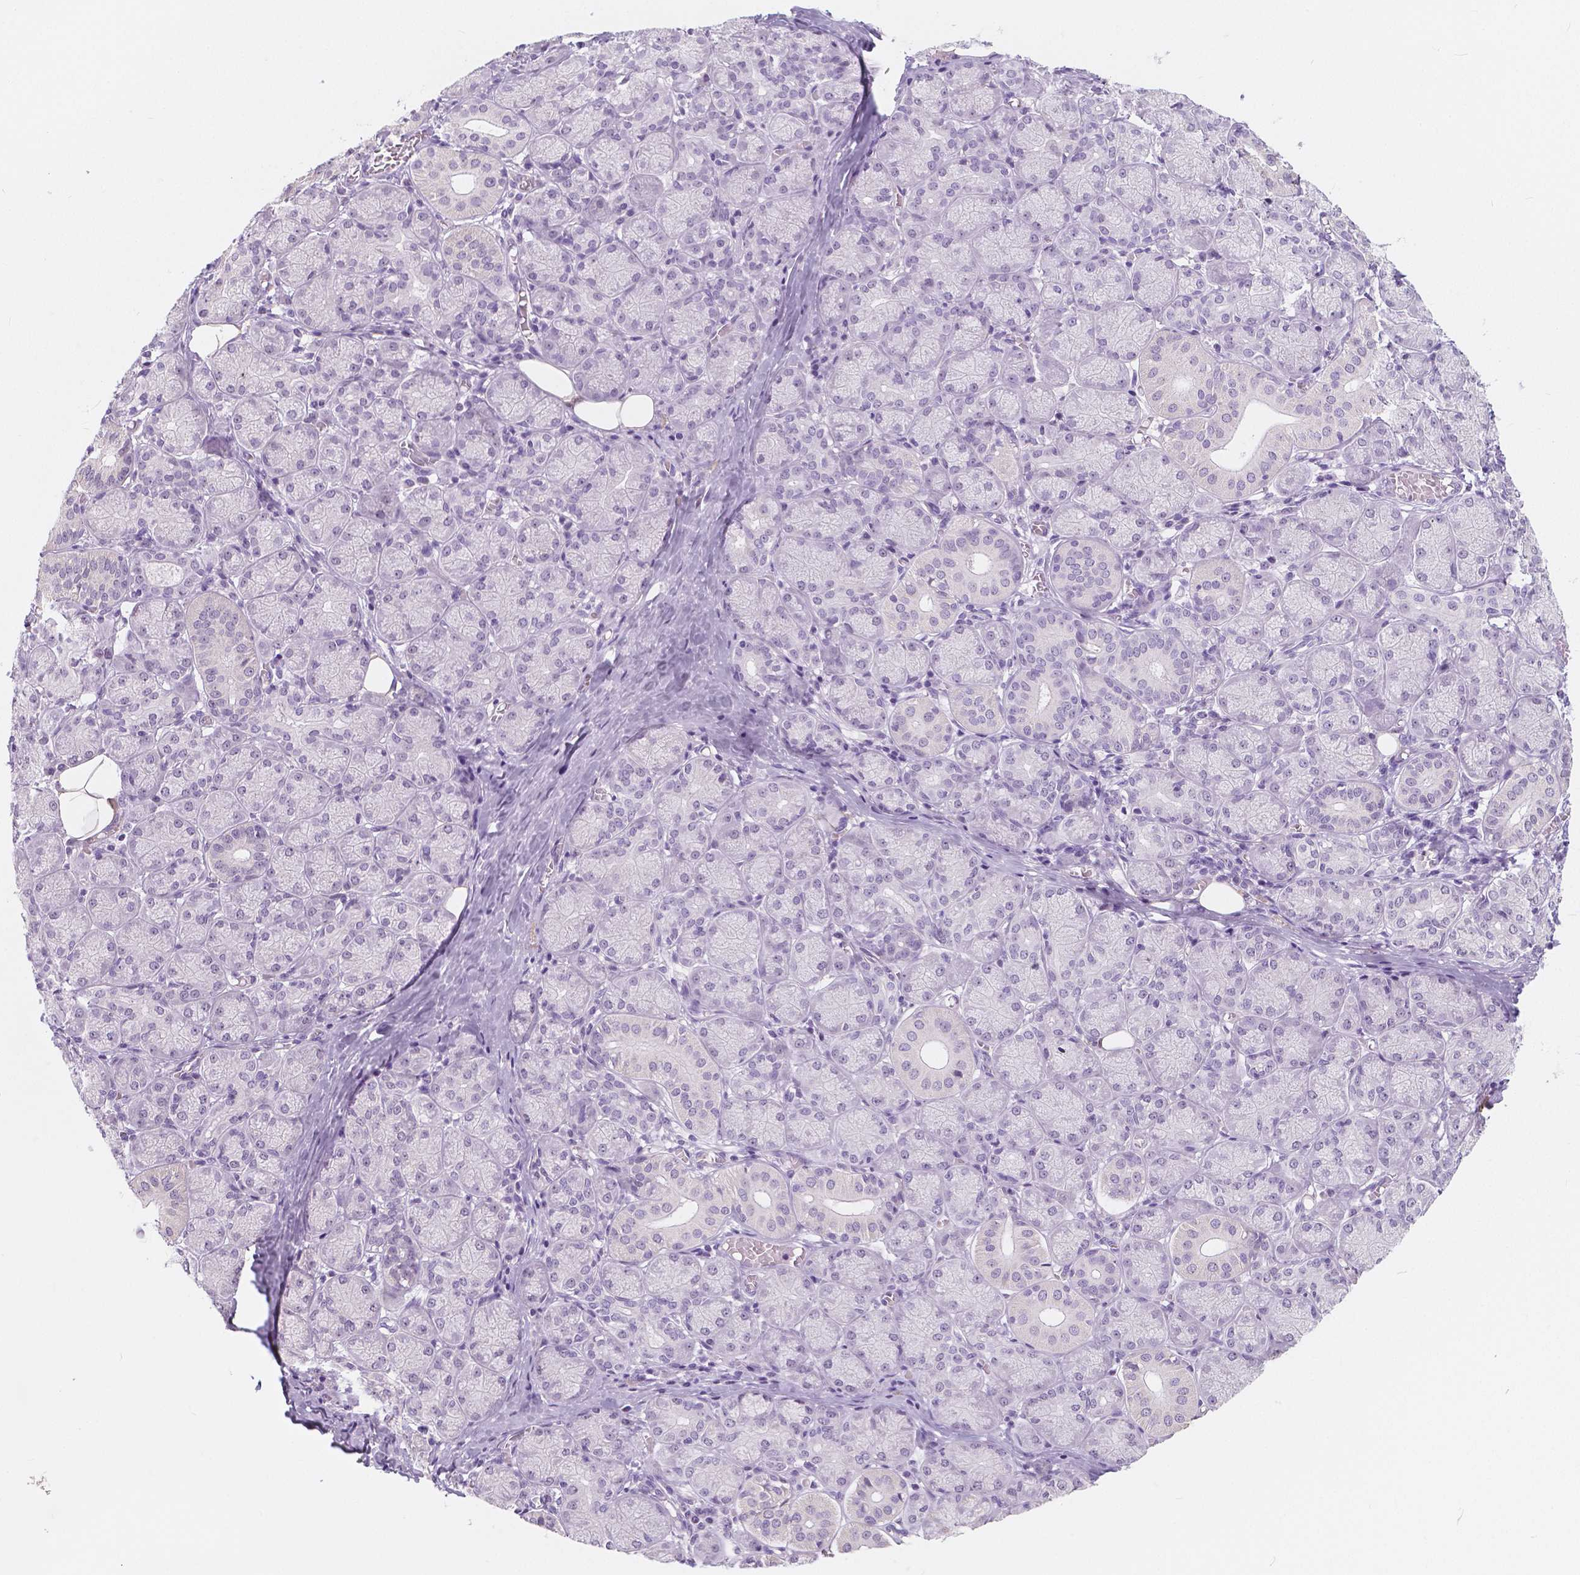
{"staining": {"intensity": "weak", "quantity": "<25%", "location": "nuclear"}, "tissue": "salivary gland", "cell_type": "Glandular cells", "image_type": "normal", "snomed": [{"axis": "morphology", "description": "Normal tissue, NOS"}, {"axis": "topography", "description": "Salivary gland"}, {"axis": "topography", "description": "Peripheral nerve tissue"}], "caption": "Glandular cells are negative for protein expression in unremarkable human salivary gland. (DAB immunohistochemistry (IHC), high magnification).", "gene": "NOLC1", "patient": {"sex": "female", "age": 24}}